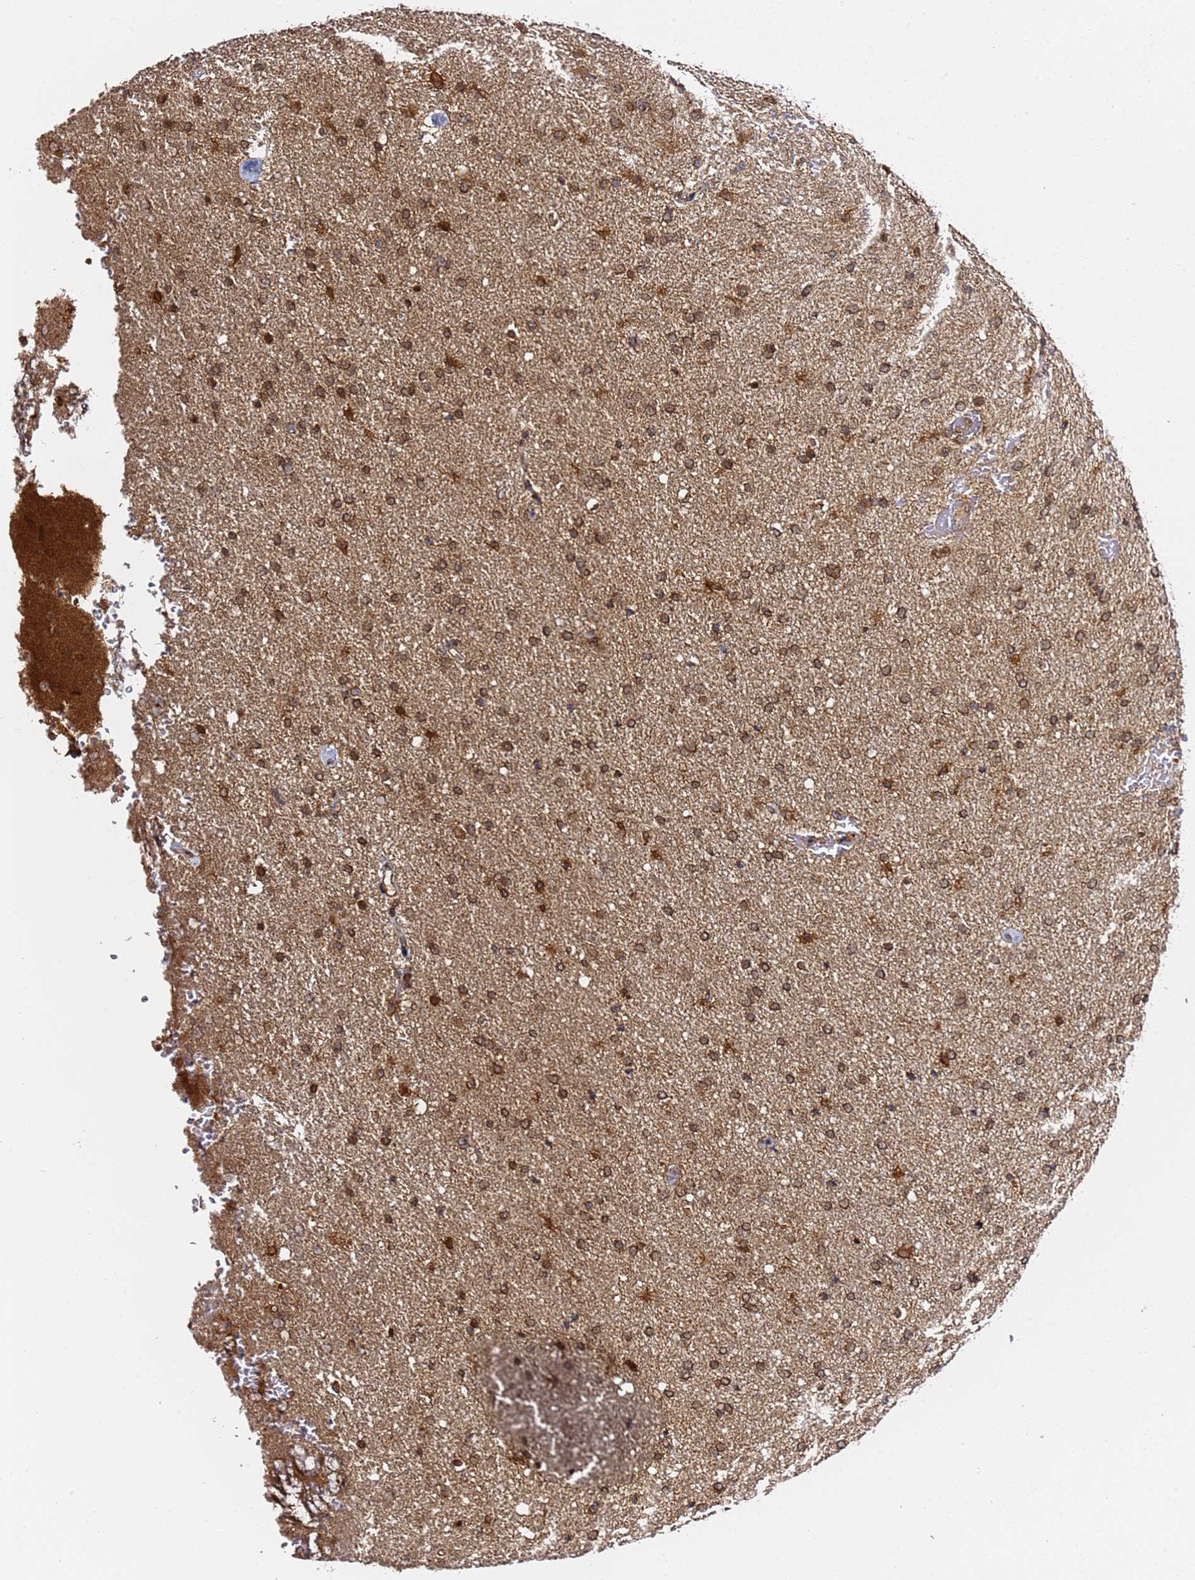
{"staining": {"intensity": "strong", "quantity": "25%-75%", "location": "cytoplasmic/membranous"}, "tissue": "glioma", "cell_type": "Tumor cells", "image_type": "cancer", "snomed": [{"axis": "morphology", "description": "Glioma, malignant, High grade"}, {"axis": "topography", "description": "Brain"}], "caption": "The micrograph shows staining of glioma, revealing strong cytoplasmic/membranous protein expression (brown color) within tumor cells. The protein of interest is stained brown, and the nuclei are stained in blue (DAB (3,3'-diaminobenzidine) IHC with brightfield microscopy, high magnification).", "gene": "PRKAB2", "patient": {"sex": "male", "age": 72}}